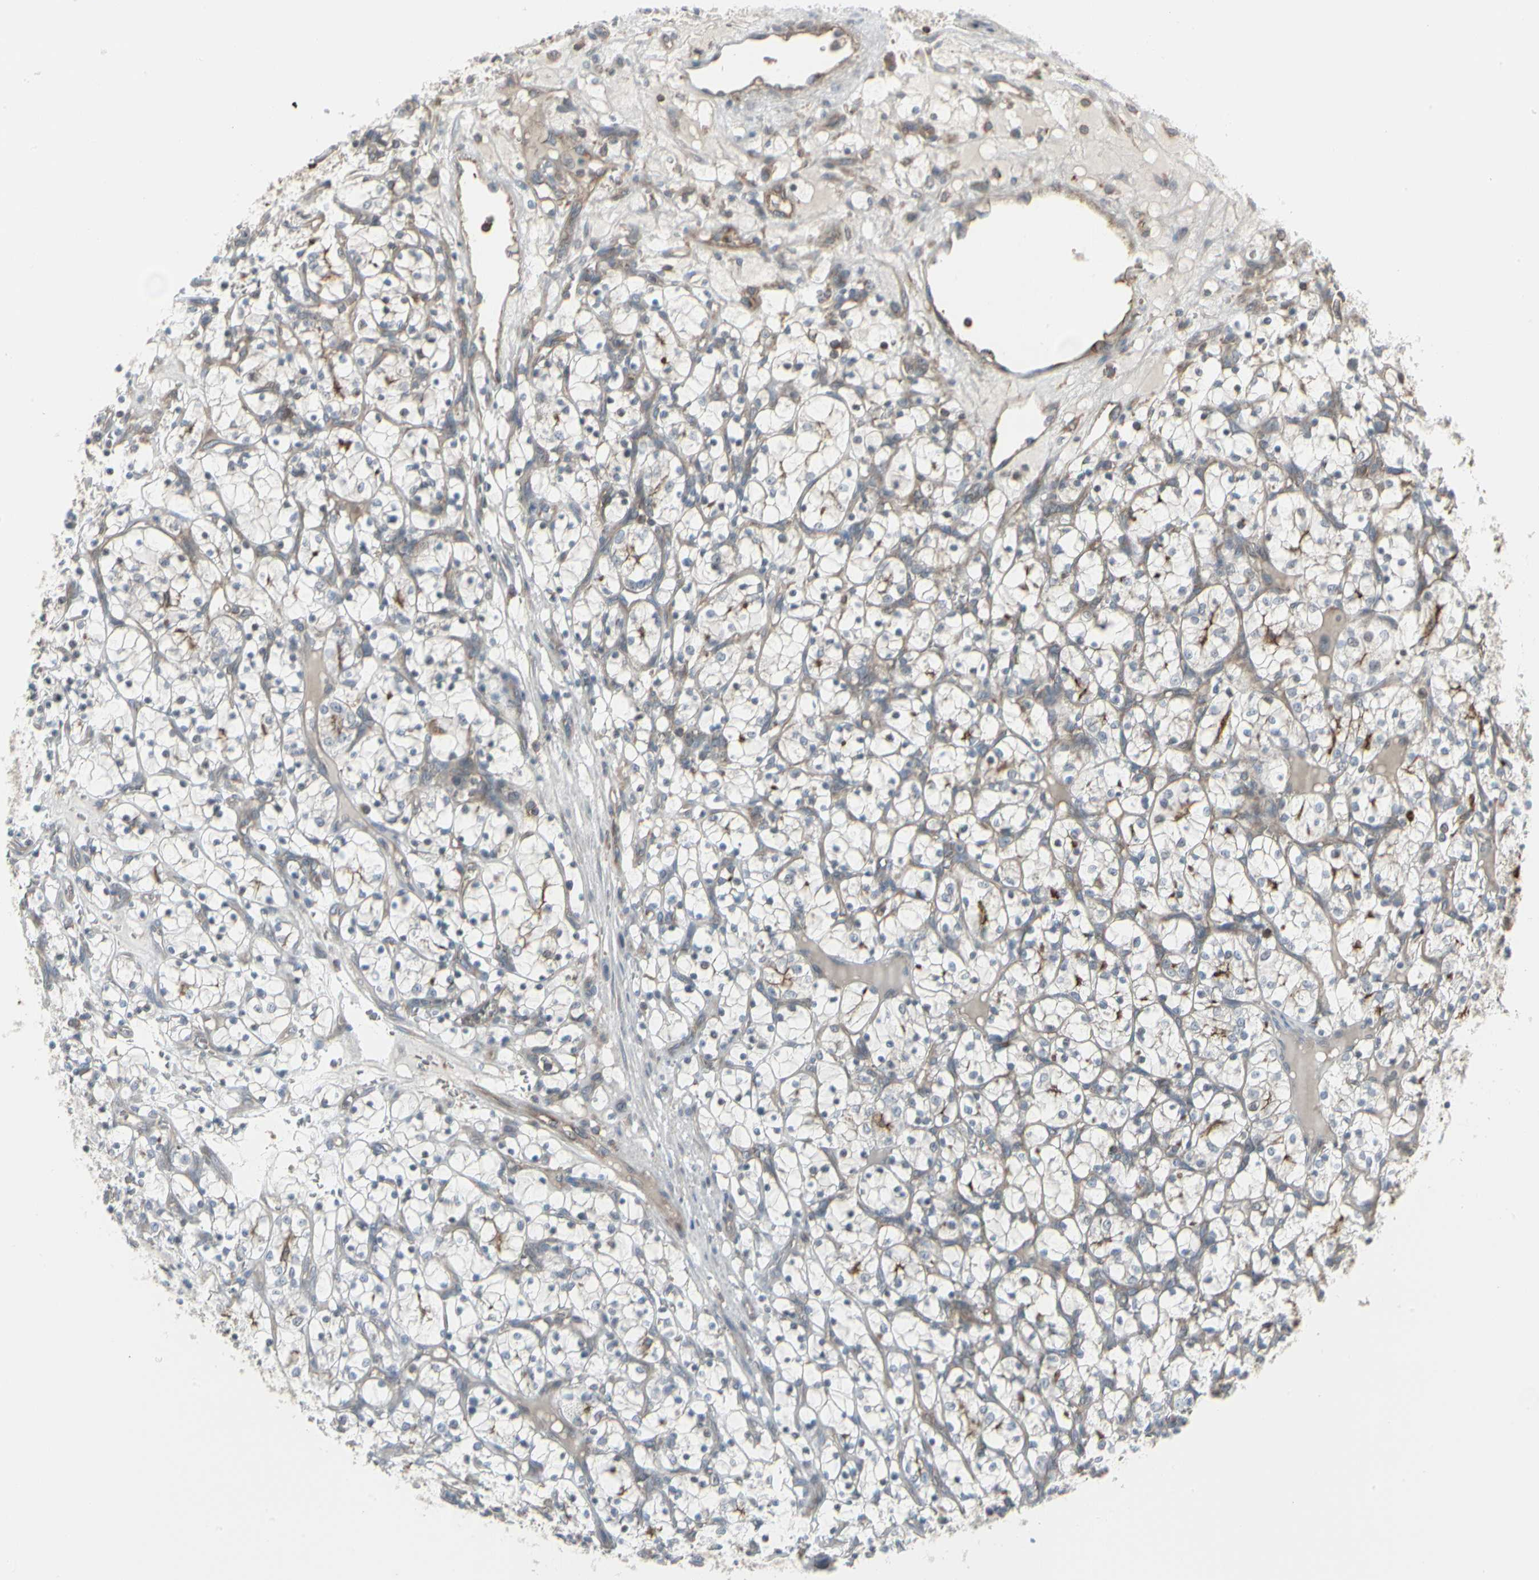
{"staining": {"intensity": "weak", "quantity": ">75%", "location": "cytoplasmic/membranous"}, "tissue": "renal cancer", "cell_type": "Tumor cells", "image_type": "cancer", "snomed": [{"axis": "morphology", "description": "Adenocarcinoma, NOS"}, {"axis": "topography", "description": "Kidney"}], "caption": "IHC (DAB (3,3'-diaminobenzidine)) staining of renal cancer shows weak cytoplasmic/membranous protein positivity in approximately >75% of tumor cells. (DAB = brown stain, brightfield microscopy at high magnification).", "gene": "EPS15", "patient": {"sex": "female", "age": 69}}